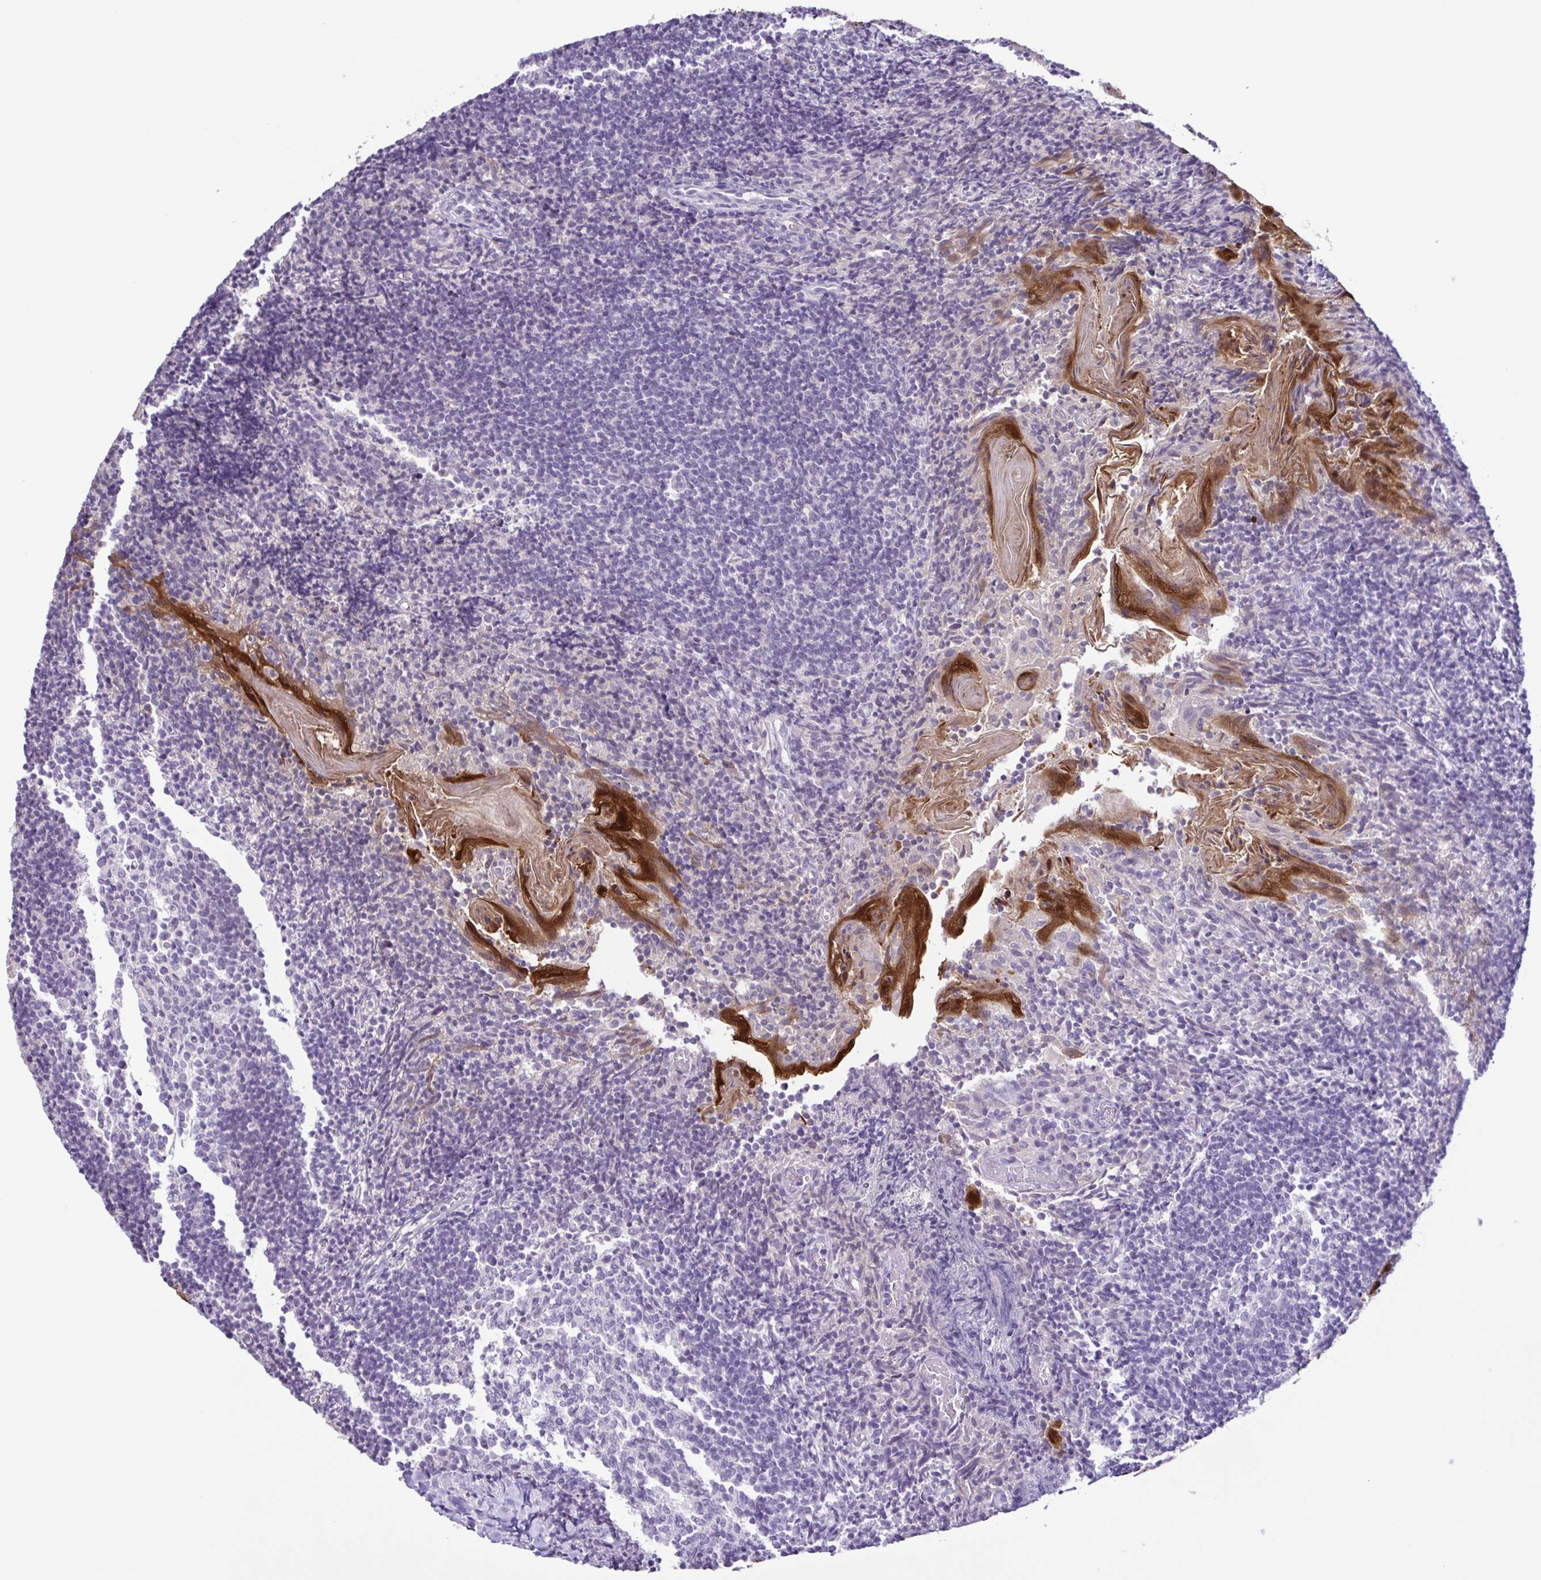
{"staining": {"intensity": "negative", "quantity": "none", "location": "none"}, "tissue": "tonsil", "cell_type": "Germinal center cells", "image_type": "normal", "snomed": [{"axis": "morphology", "description": "Normal tissue, NOS"}, {"axis": "topography", "description": "Tonsil"}], "caption": "A micrograph of human tonsil is negative for staining in germinal center cells. Brightfield microscopy of immunohistochemistry (IHC) stained with DAB (3,3'-diaminobenzidine) (brown) and hematoxylin (blue), captured at high magnification.", "gene": "IL1RN", "patient": {"sex": "female", "age": 10}}